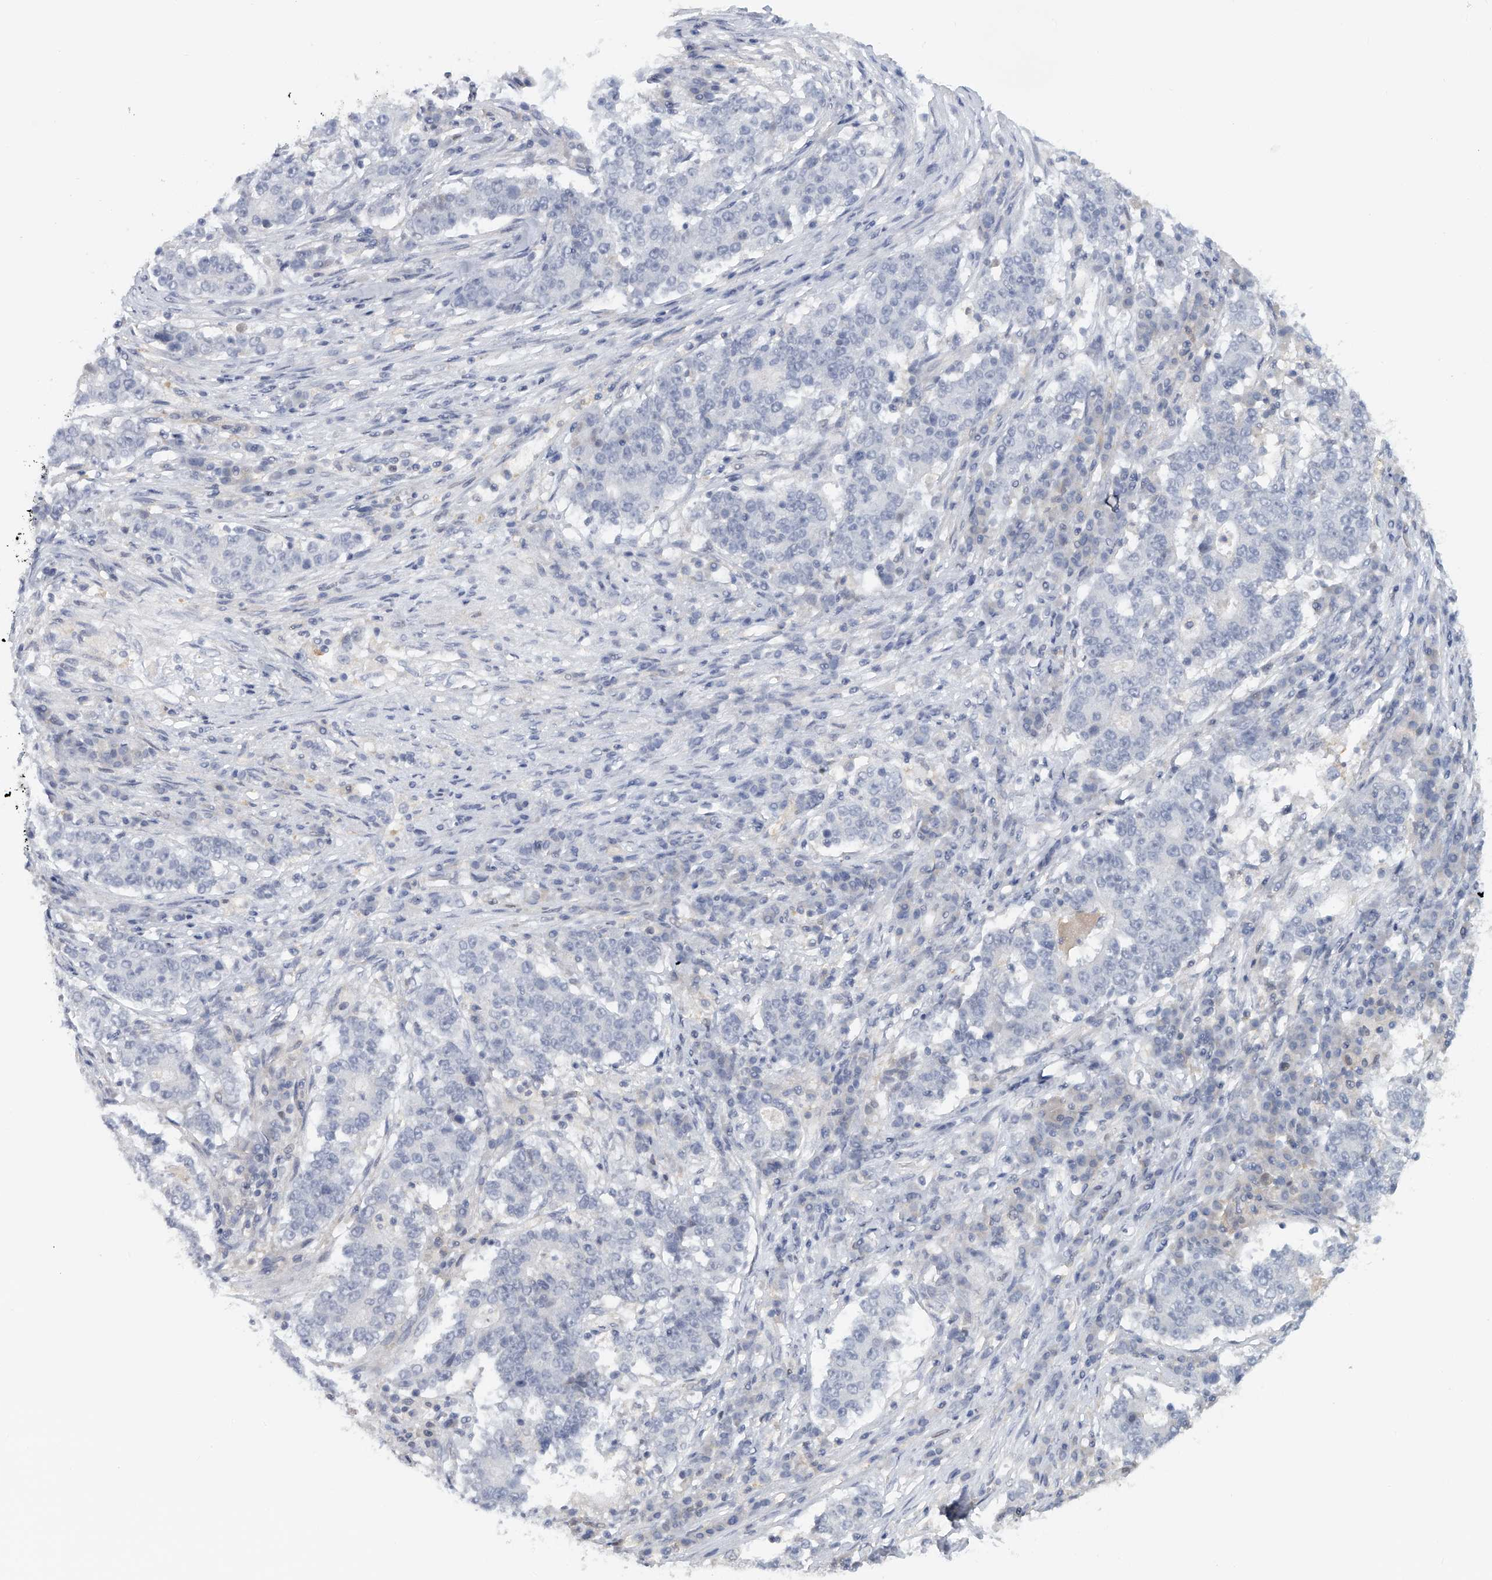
{"staining": {"intensity": "negative", "quantity": "none", "location": "none"}, "tissue": "stomach cancer", "cell_type": "Tumor cells", "image_type": "cancer", "snomed": [{"axis": "morphology", "description": "Adenocarcinoma, NOS"}, {"axis": "topography", "description": "Stomach"}], "caption": "A histopathology image of adenocarcinoma (stomach) stained for a protein exhibits no brown staining in tumor cells. (DAB (3,3'-diaminobenzidine) immunohistochemistry (IHC), high magnification).", "gene": "DDX43", "patient": {"sex": "male", "age": 59}}